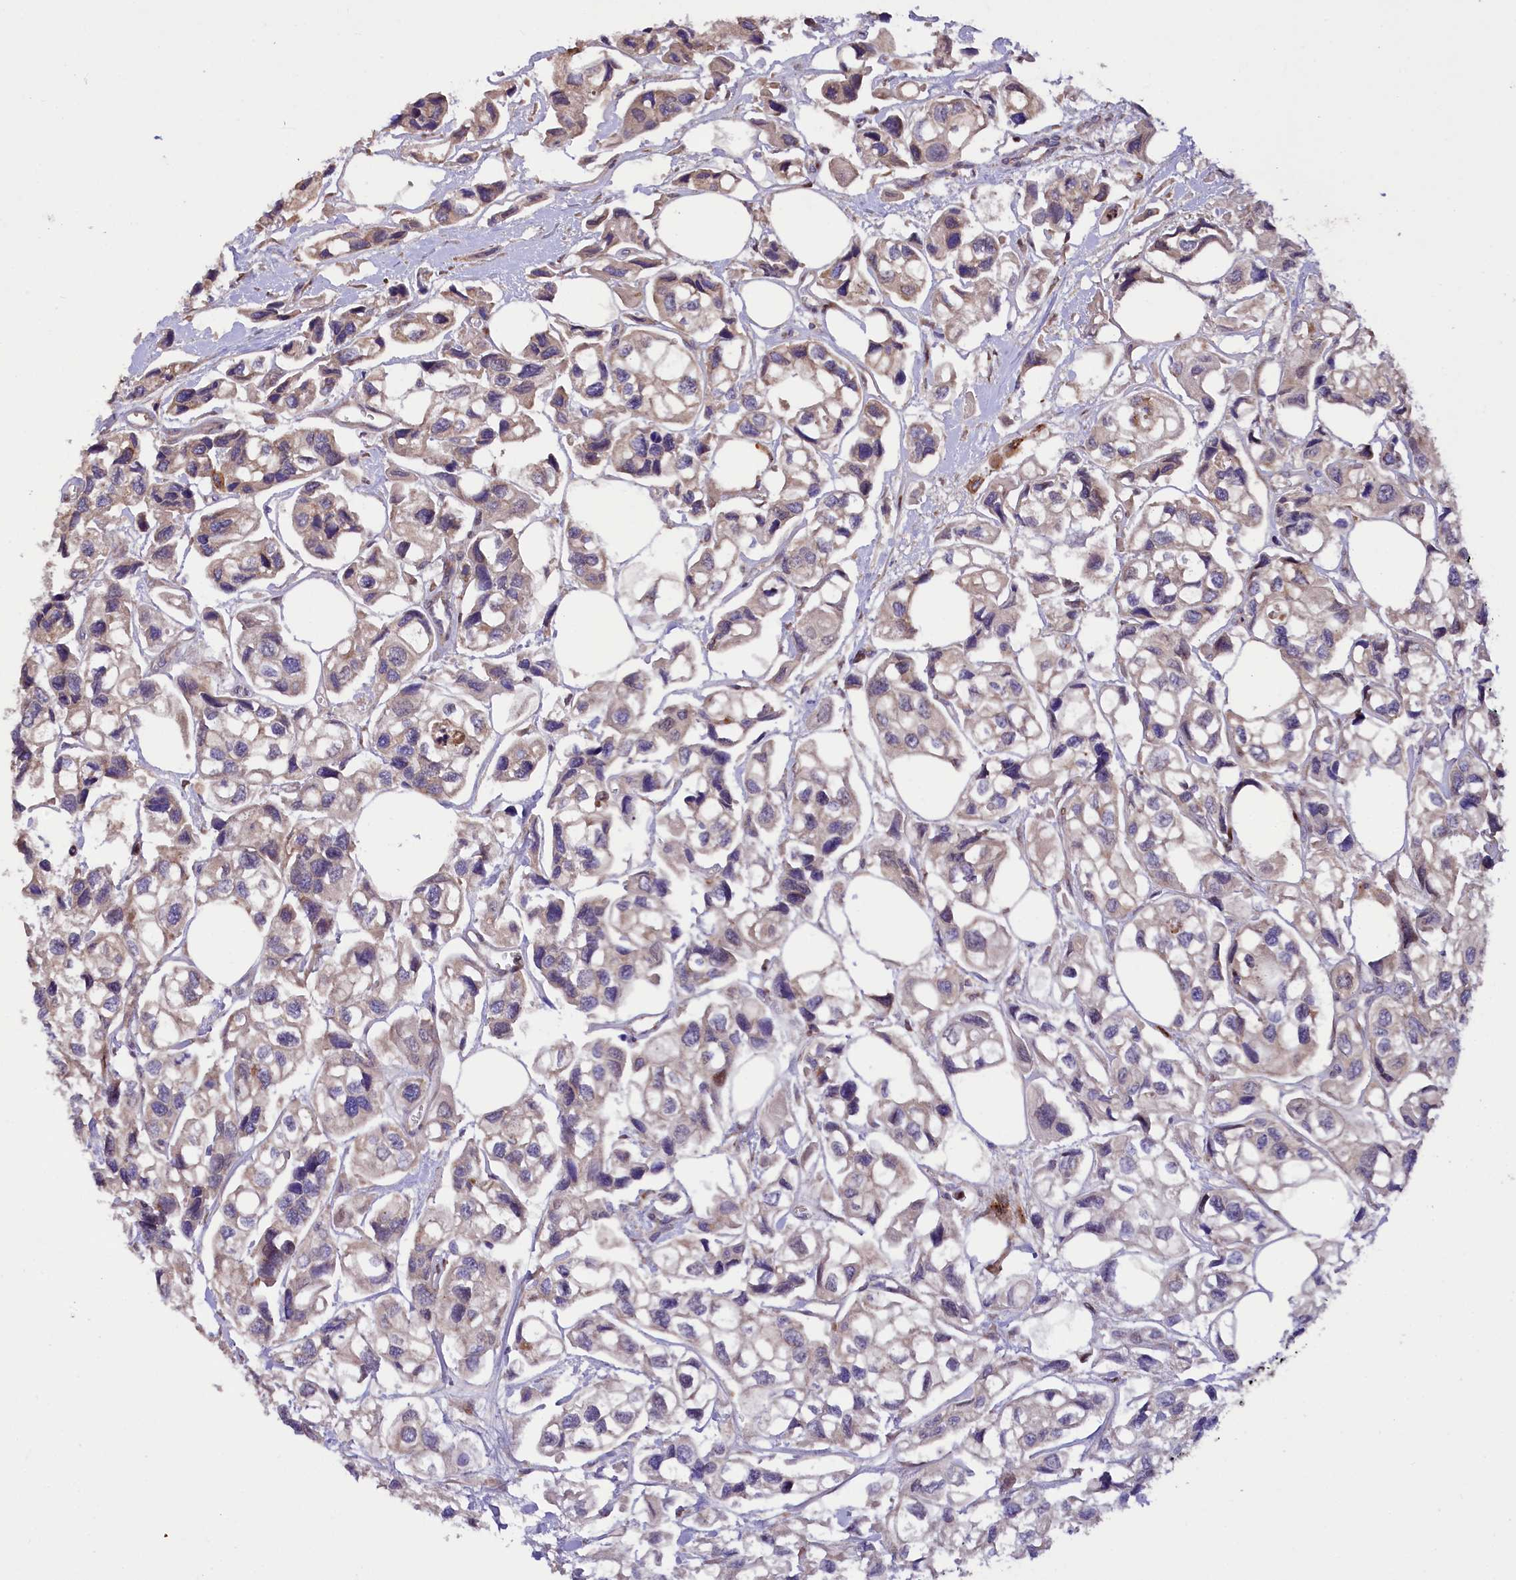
{"staining": {"intensity": "weak", "quantity": "<25%", "location": "cytoplasmic/membranous"}, "tissue": "urothelial cancer", "cell_type": "Tumor cells", "image_type": "cancer", "snomed": [{"axis": "morphology", "description": "Urothelial carcinoma, High grade"}, {"axis": "topography", "description": "Urinary bladder"}], "caption": "Human urothelial cancer stained for a protein using IHC reveals no staining in tumor cells.", "gene": "PDZRN3", "patient": {"sex": "male", "age": 67}}